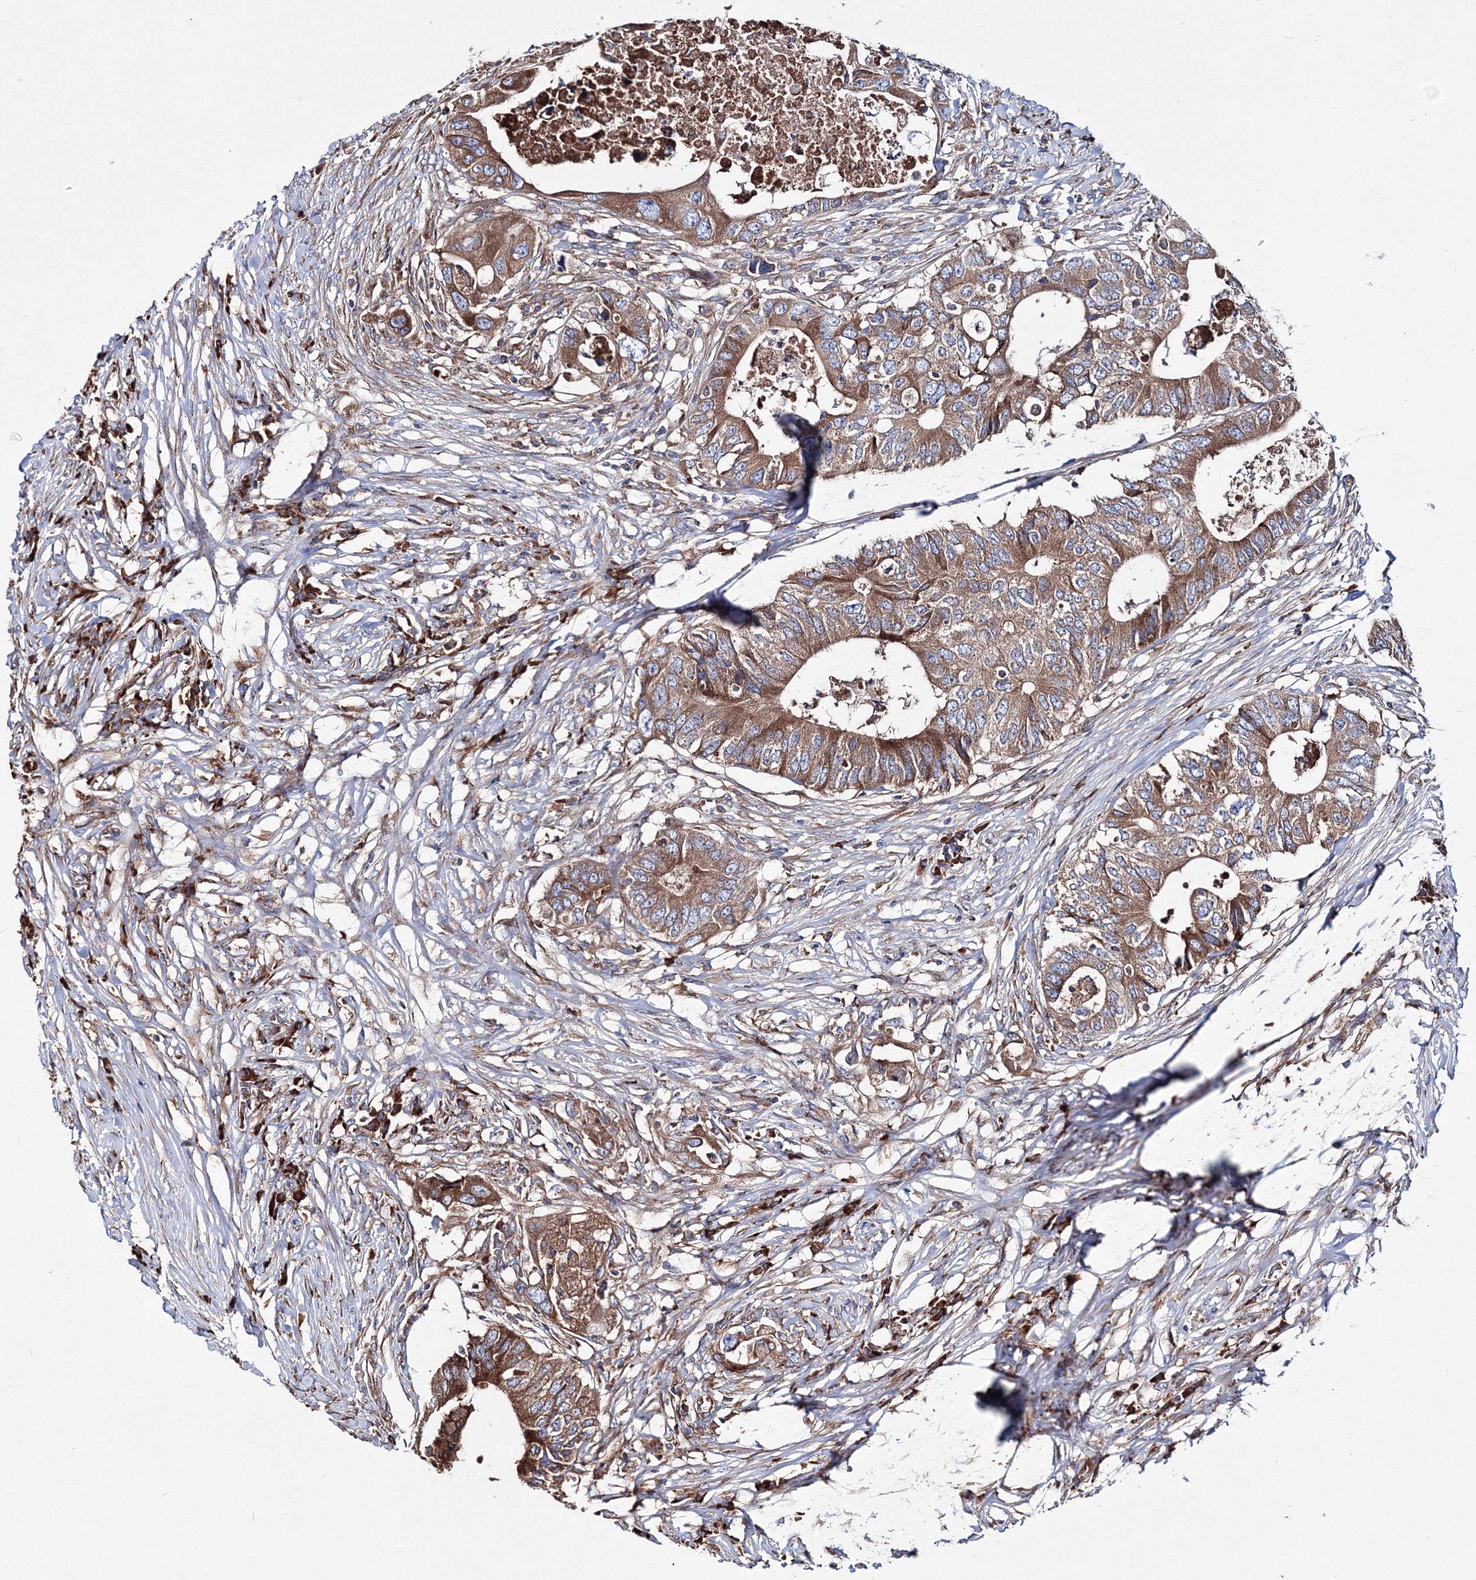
{"staining": {"intensity": "moderate", "quantity": ">75%", "location": "cytoplasmic/membranous"}, "tissue": "colorectal cancer", "cell_type": "Tumor cells", "image_type": "cancer", "snomed": [{"axis": "morphology", "description": "Adenocarcinoma, NOS"}, {"axis": "topography", "description": "Colon"}], "caption": "Tumor cells show moderate cytoplasmic/membranous staining in about >75% of cells in colorectal adenocarcinoma.", "gene": "VPS8", "patient": {"sex": "male", "age": 71}}